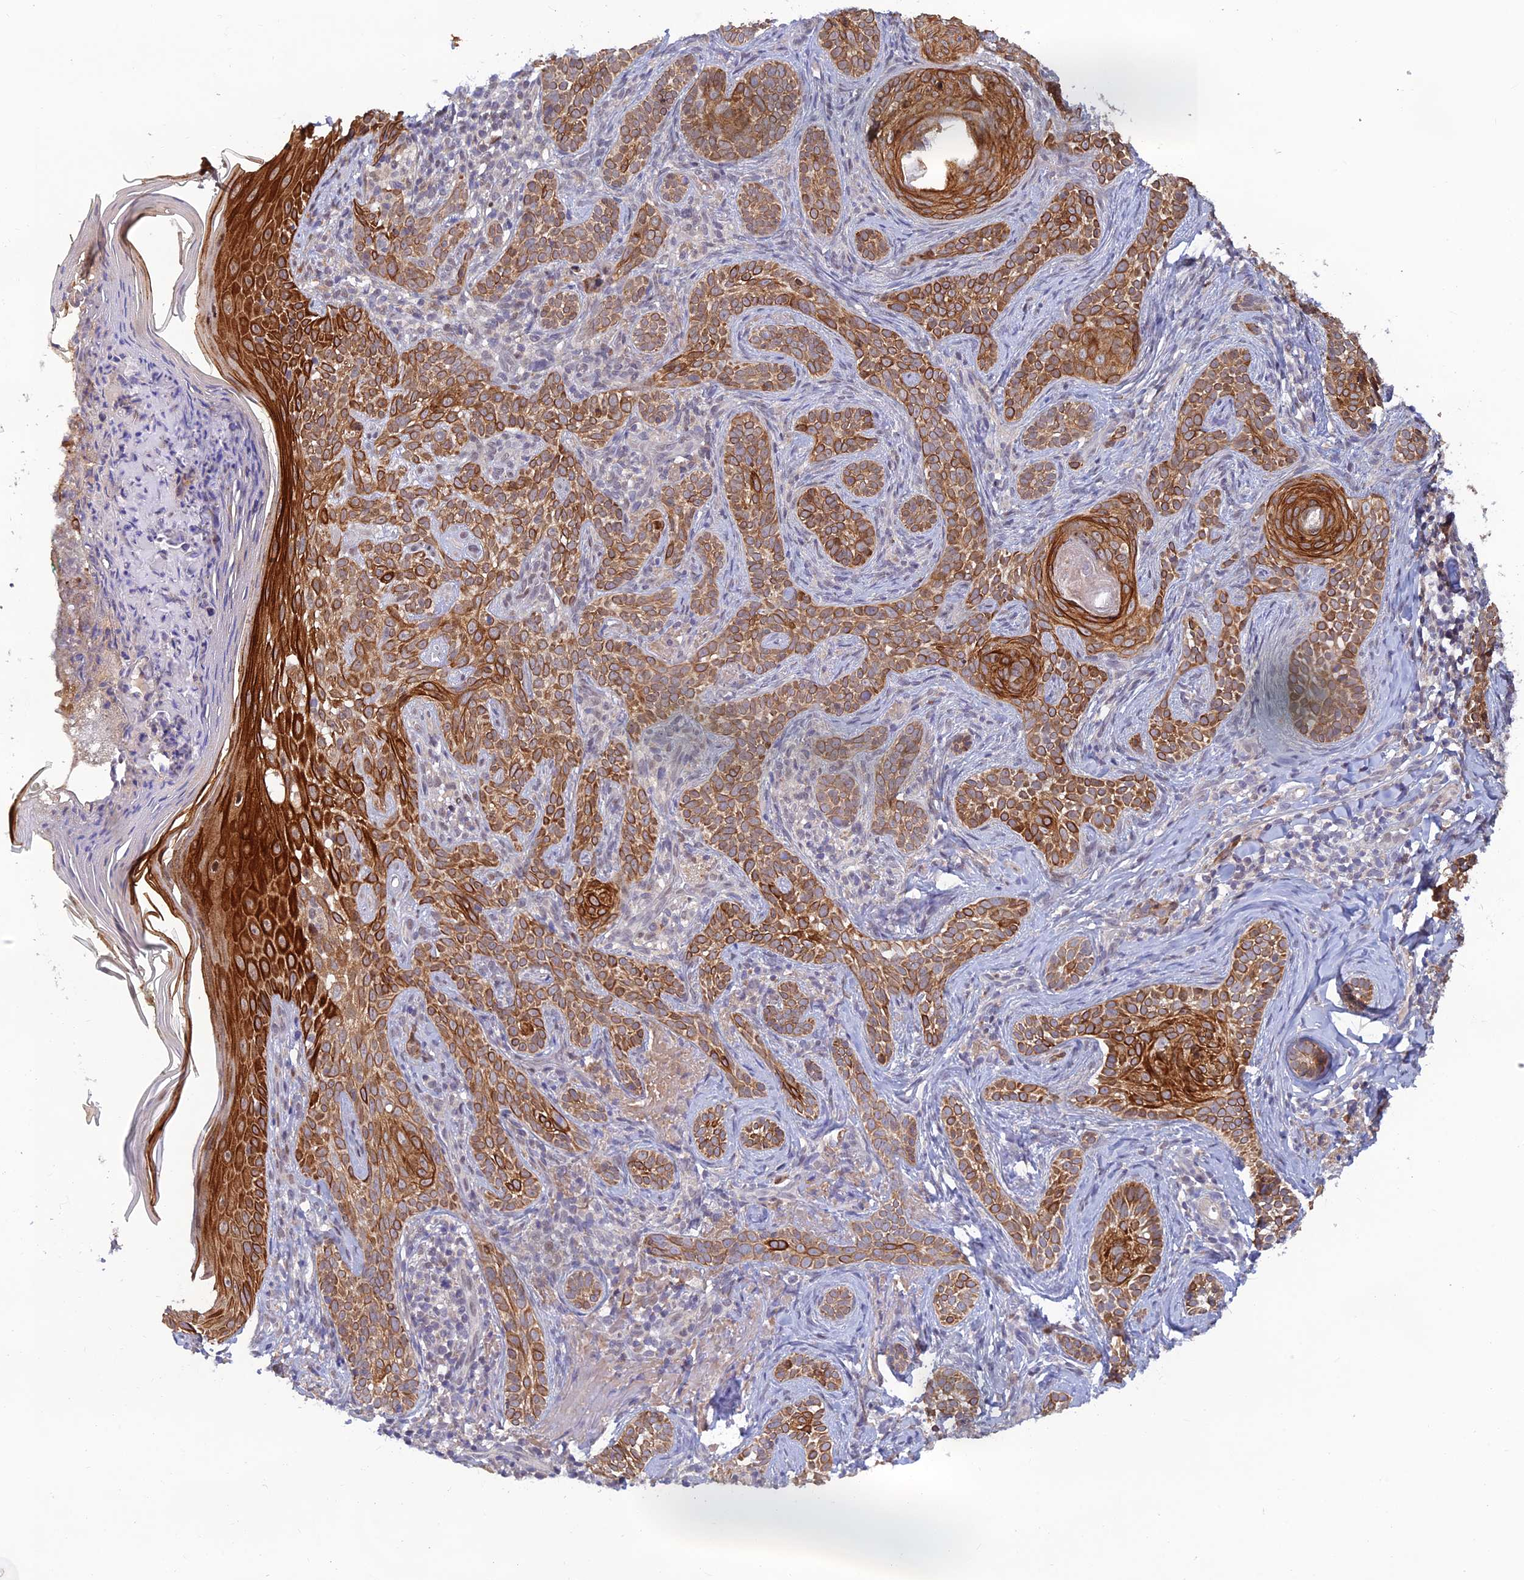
{"staining": {"intensity": "strong", "quantity": ">75%", "location": "cytoplasmic/membranous"}, "tissue": "skin cancer", "cell_type": "Tumor cells", "image_type": "cancer", "snomed": [{"axis": "morphology", "description": "Basal cell carcinoma"}, {"axis": "topography", "description": "Skin"}], "caption": "Brown immunohistochemical staining in skin cancer shows strong cytoplasmic/membranous positivity in approximately >75% of tumor cells.", "gene": "FASTKD5", "patient": {"sex": "male", "age": 71}}